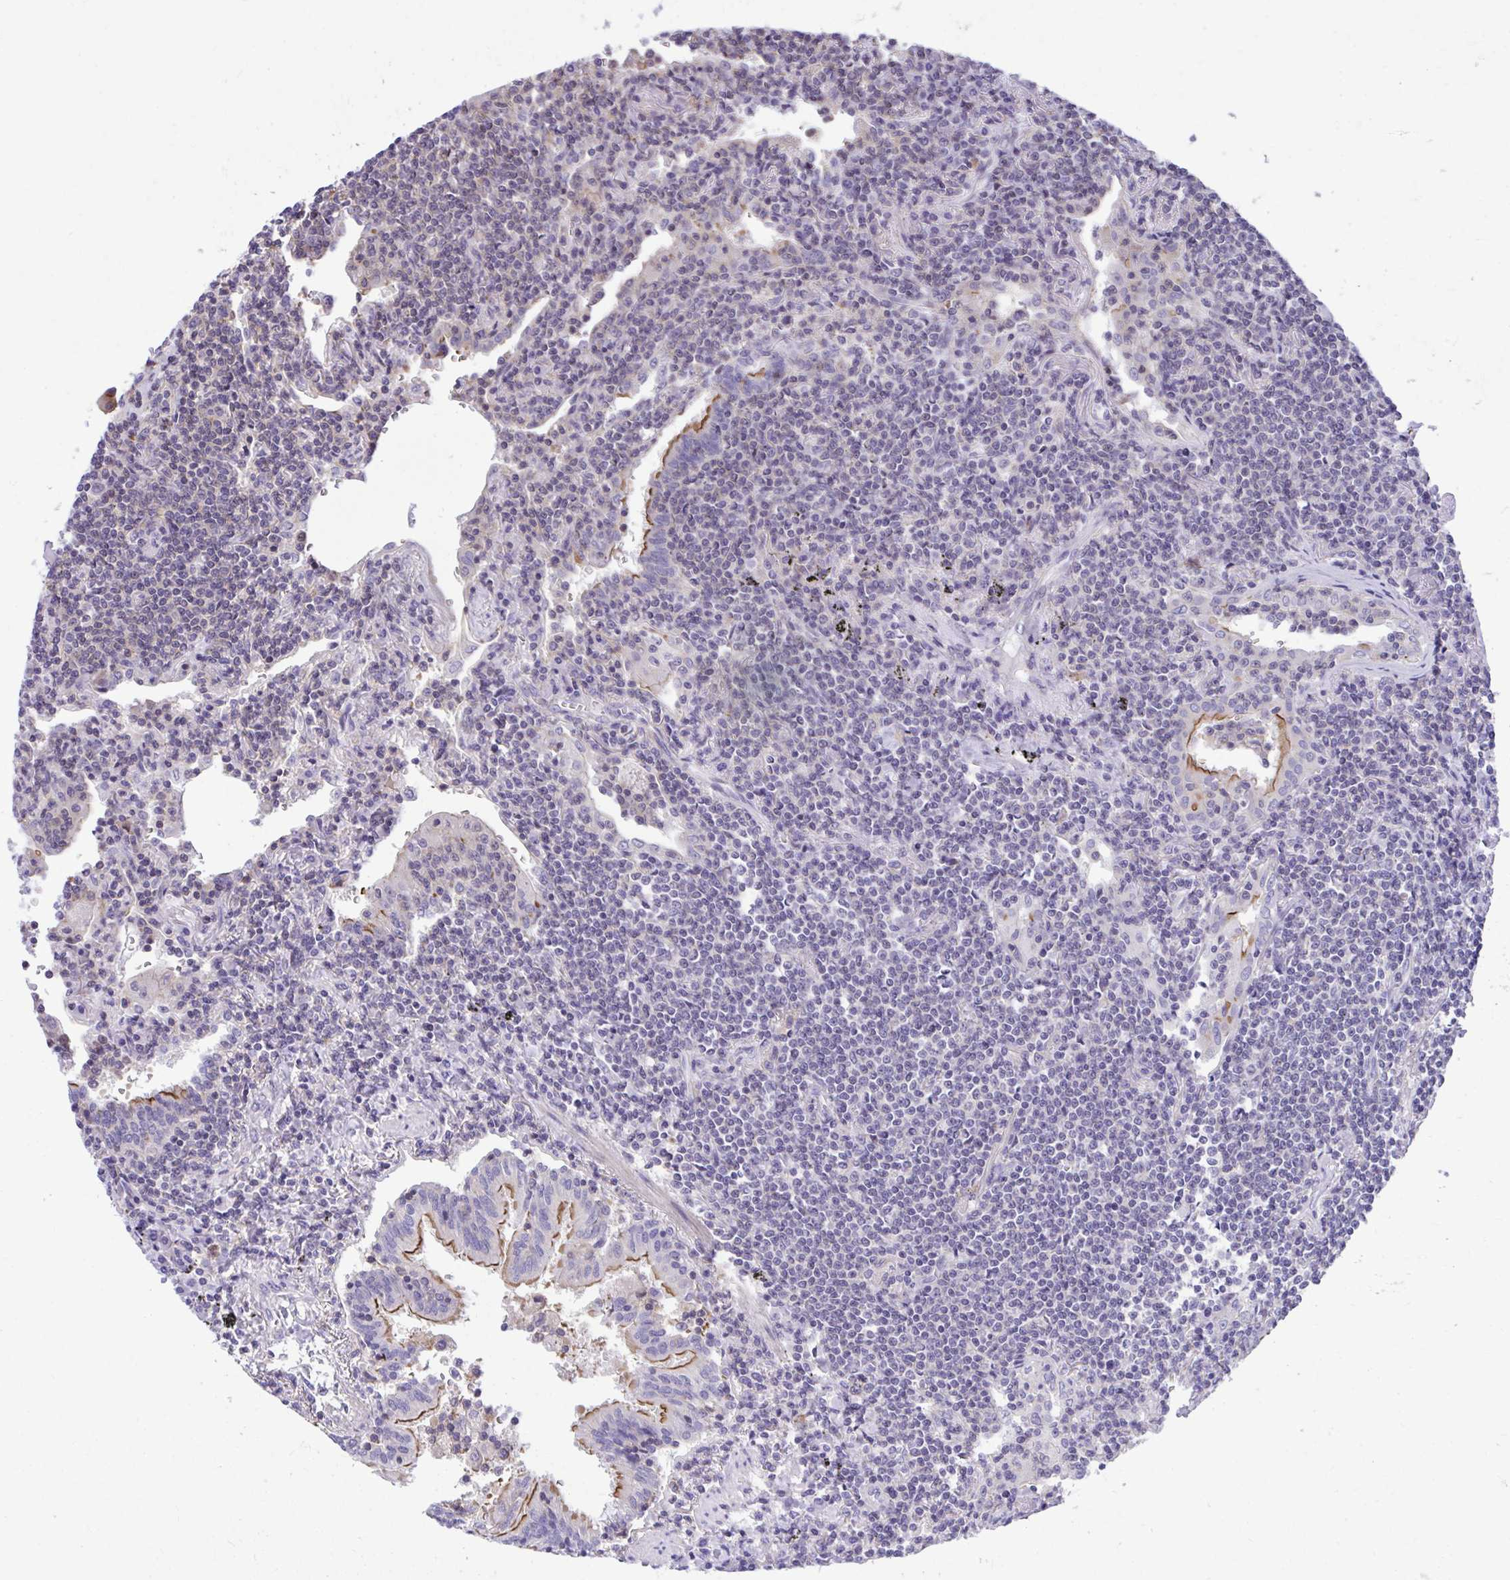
{"staining": {"intensity": "negative", "quantity": "none", "location": "none"}, "tissue": "lymphoma", "cell_type": "Tumor cells", "image_type": "cancer", "snomed": [{"axis": "morphology", "description": "Malignant lymphoma, non-Hodgkin's type, Low grade"}, {"axis": "topography", "description": "Lung"}], "caption": "Human lymphoma stained for a protein using immunohistochemistry (IHC) shows no expression in tumor cells.", "gene": "GRK4", "patient": {"sex": "female", "age": 71}}